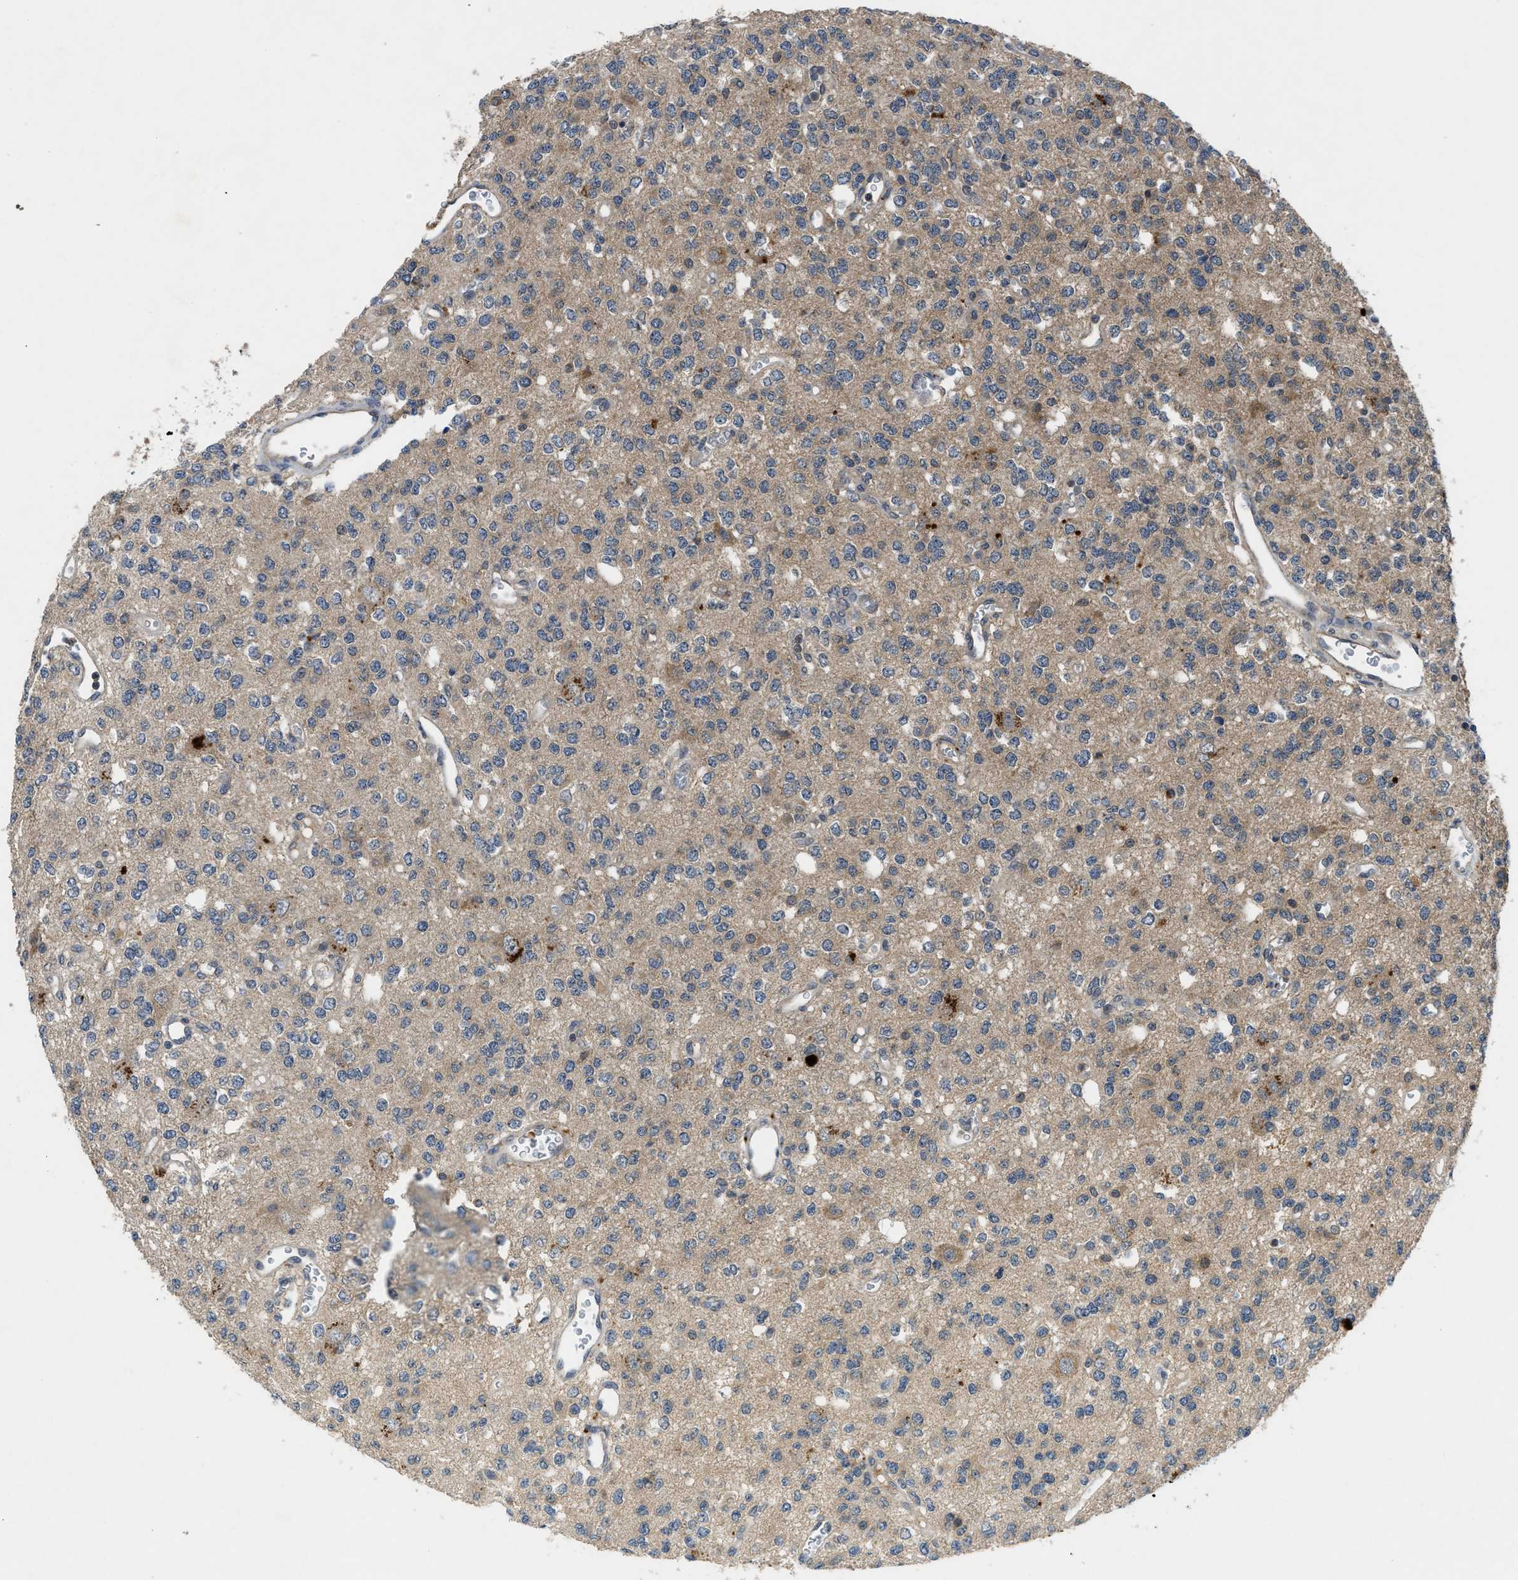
{"staining": {"intensity": "weak", "quantity": "25%-75%", "location": "cytoplasmic/membranous"}, "tissue": "glioma", "cell_type": "Tumor cells", "image_type": "cancer", "snomed": [{"axis": "morphology", "description": "Glioma, malignant, Low grade"}, {"axis": "topography", "description": "Brain"}], "caption": "Protein positivity by immunohistochemistry shows weak cytoplasmic/membranous positivity in about 25%-75% of tumor cells in glioma.", "gene": "PDE7A", "patient": {"sex": "male", "age": 38}}